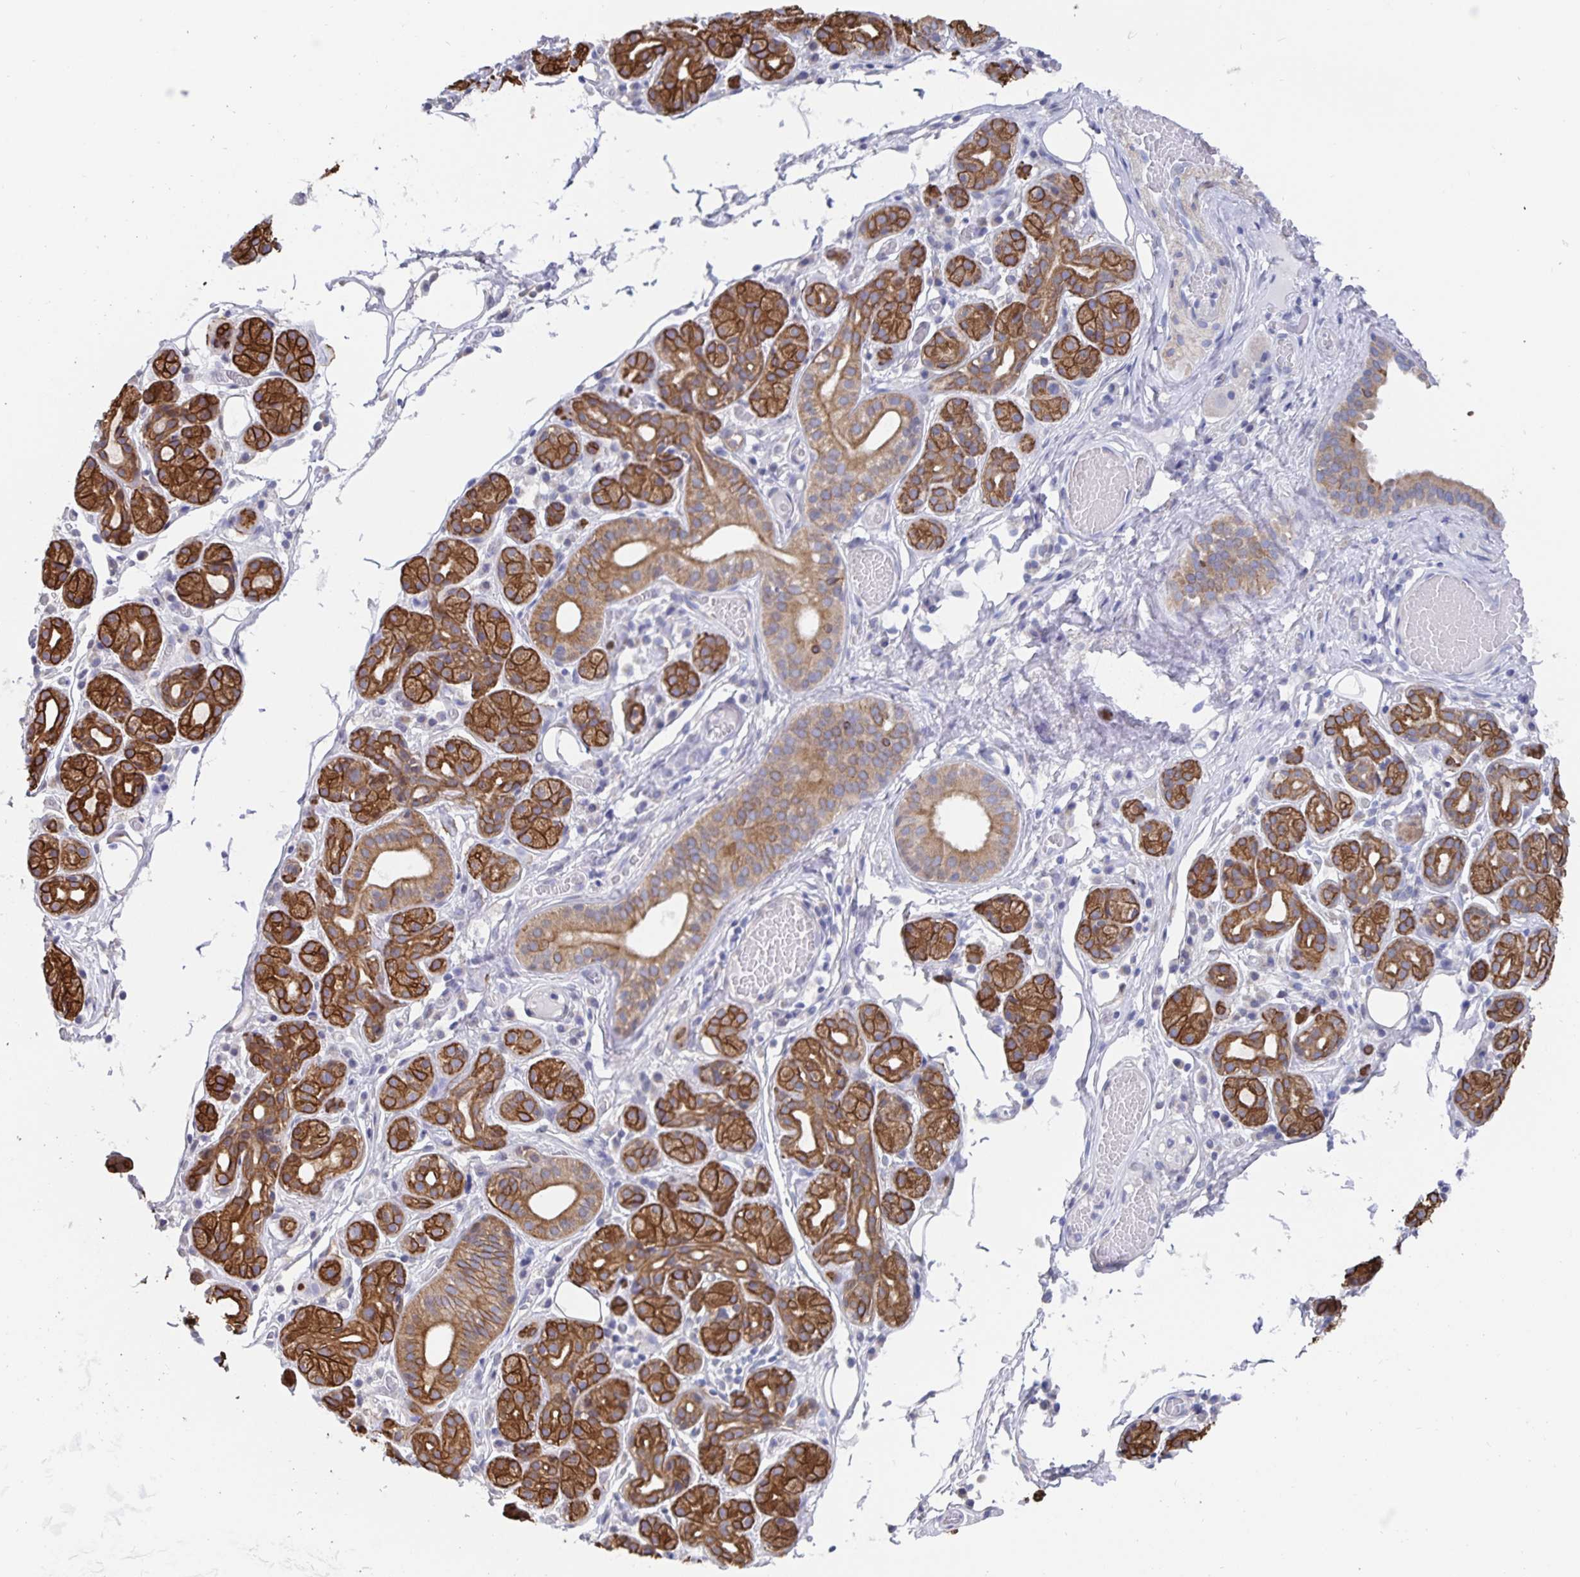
{"staining": {"intensity": "moderate", "quantity": ">75%", "location": "cytoplasmic/membranous"}, "tissue": "salivary gland", "cell_type": "Glandular cells", "image_type": "normal", "snomed": [{"axis": "morphology", "description": "Normal tissue, NOS"}, {"axis": "topography", "description": "Salivary gland"}, {"axis": "topography", "description": "Peripheral nerve tissue"}], "caption": "Moderate cytoplasmic/membranous protein expression is present in approximately >75% of glandular cells in salivary gland.", "gene": "ZIK1", "patient": {"sex": "male", "age": 71}}